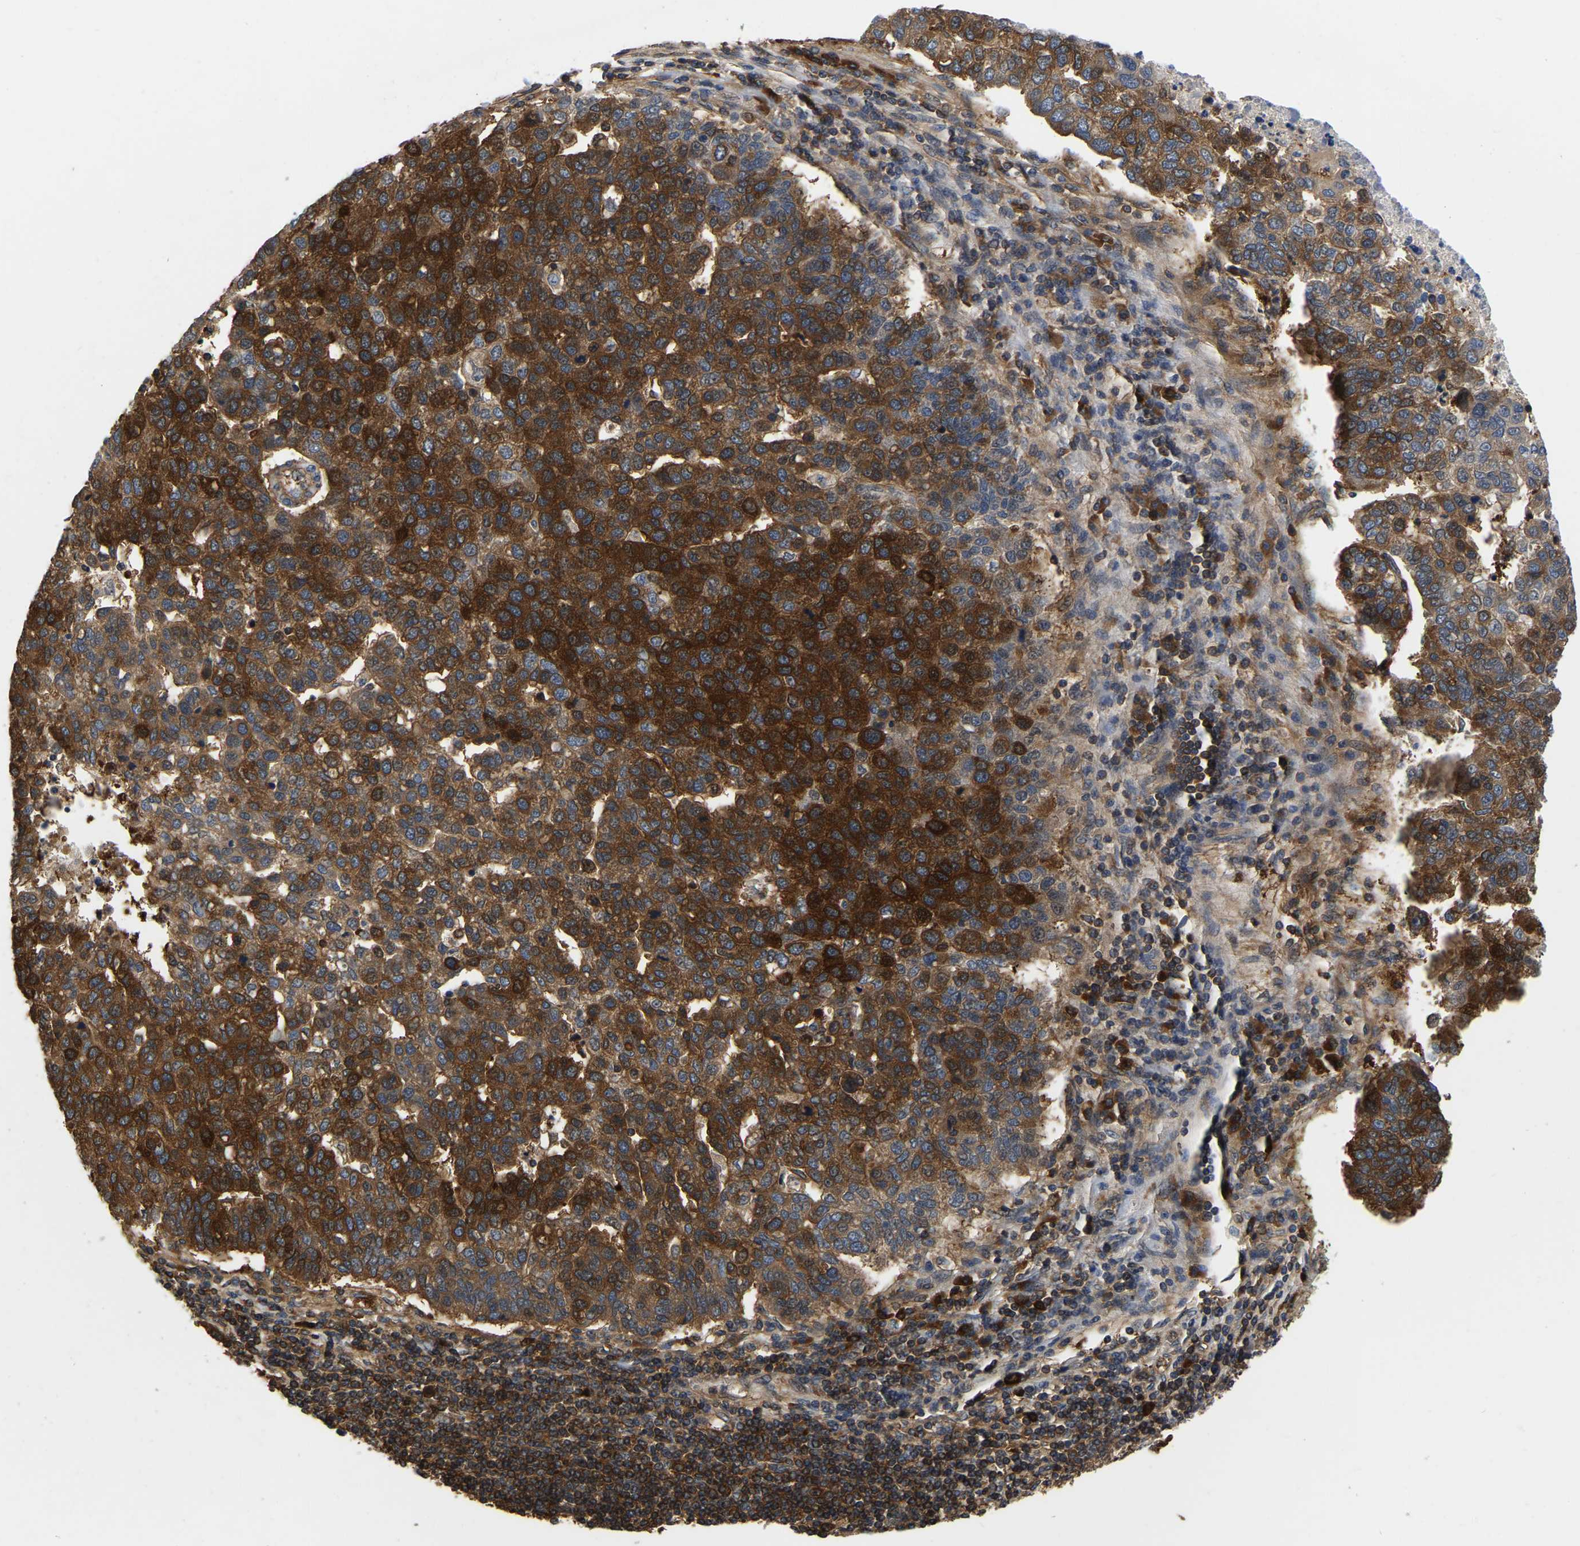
{"staining": {"intensity": "strong", "quantity": ">75%", "location": "cytoplasmic/membranous"}, "tissue": "pancreatic cancer", "cell_type": "Tumor cells", "image_type": "cancer", "snomed": [{"axis": "morphology", "description": "Adenocarcinoma, NOS"}, {"axis": "topography", "description": "Pancreas"}], "caption": "This photomicrograph demonstrates IHC staining of pancreatic cancer, with high strong cytoplasmic/membranous expression in approximately >75% of tumor cells.", "gene": "GARS1", "patient": {"sex": "female", "age": 61}}